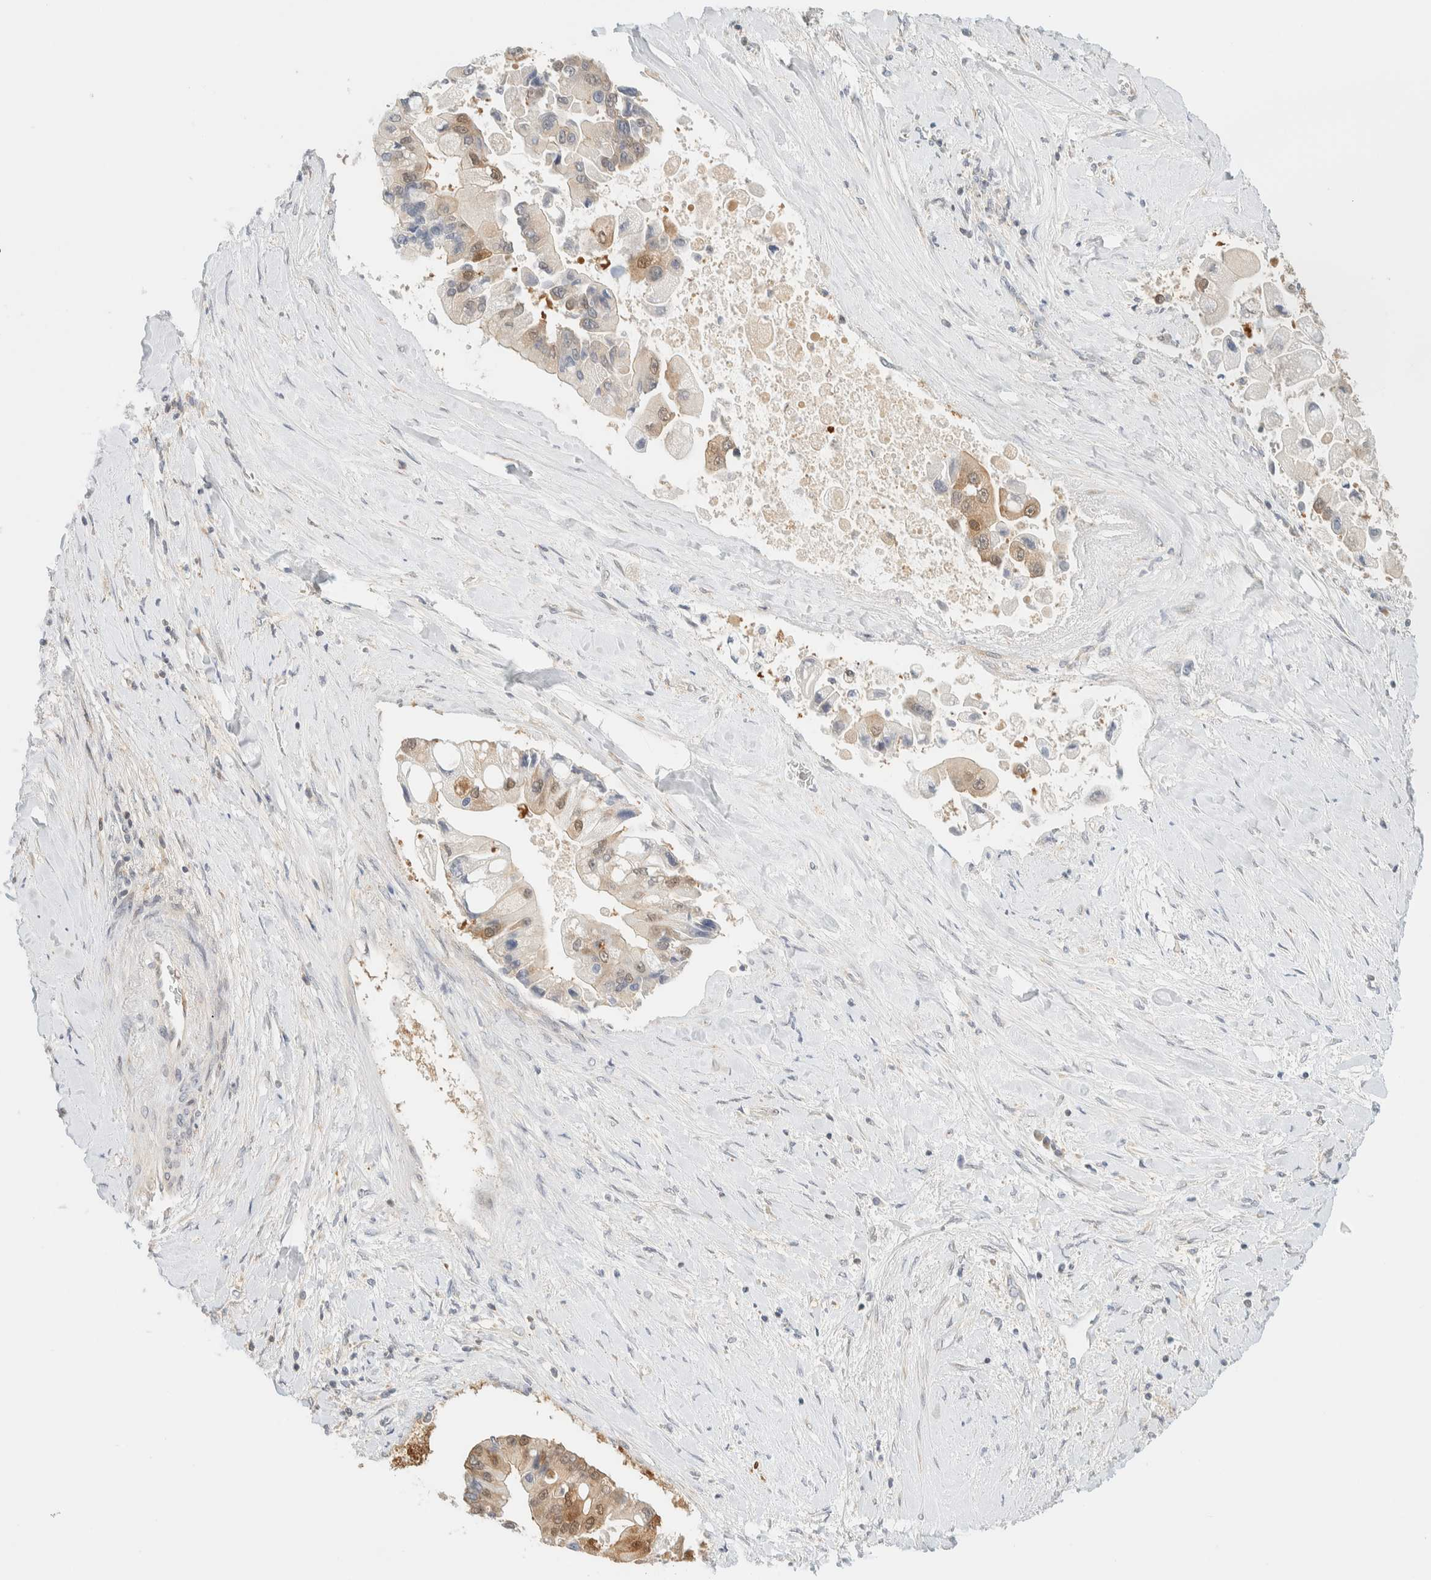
{"staining": {"intensity": "weak", "quantity": "<25%", "location": "cytoplasmic/membranous"}, "tissue": "liver cancer", "cell_type": "Tumor cells", "image_type": "cancer", "snomed": [{"axis": "morphology", "description": "Cholangiocarcinoma"}, {"axis": "topography", "description": "Liver"}], "caption": "DAB immunohistochemical staining of human liver cancer displays no significant staining in tumor cells. (Stains: DAB IHC with hematoxylin counter stain, Microscopy: brightfield microscopy at high magnification).", "gene": "PCYT2", "patient": {"sex": "male", "age": 50}}